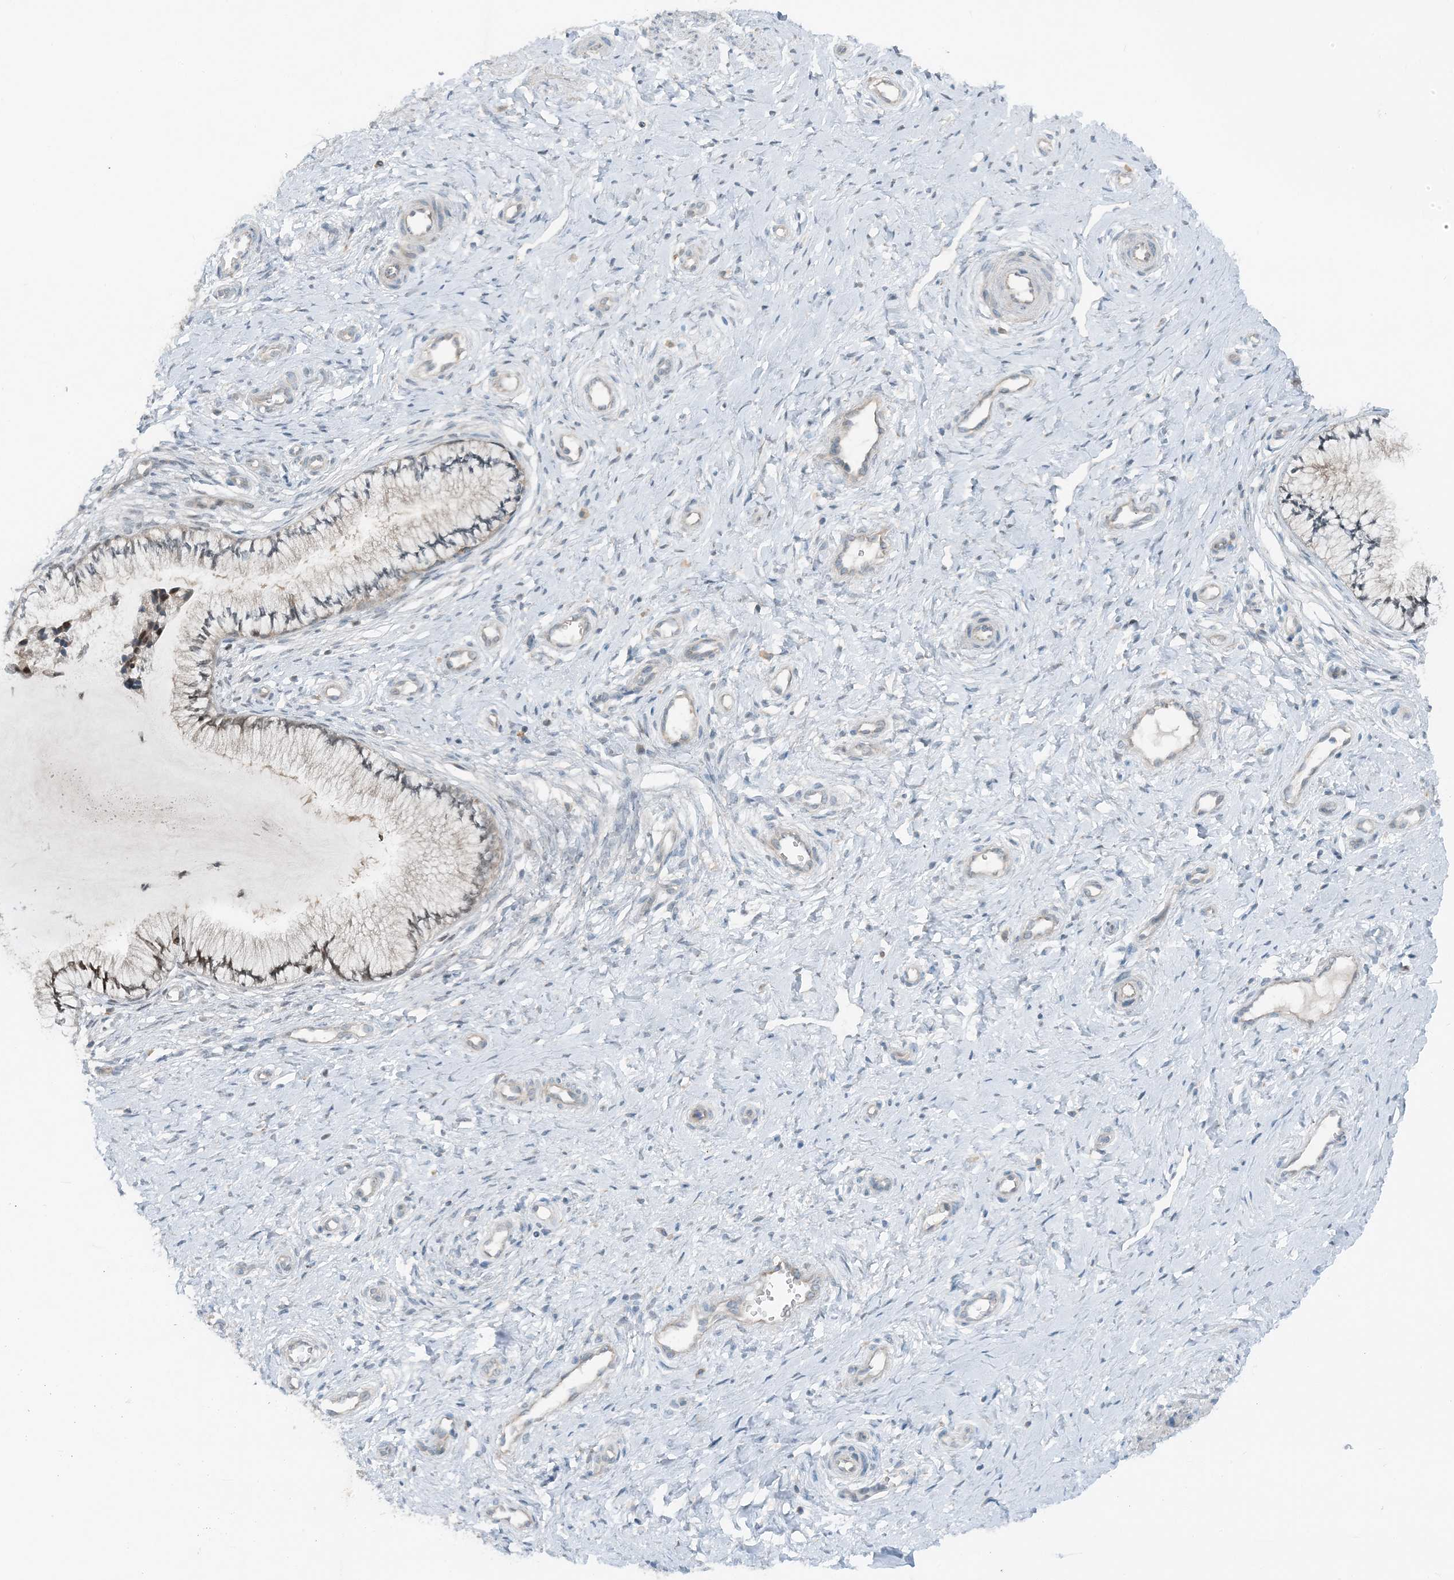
{"staining": {"intensity": "negative", "quantity": "none", "location": "none"}, "tissue": "cervix", "cell_type": "Glandular cells", "image_type": "normal", "snomed": [{"axis": "morphology", "description": "Normal tissue, NOS"}, {"axis": "topography", "description": "Cervix"}], "caption": "The histopathology image displays no staining of glandular cells in unremarkable cervix. The staining is performed using DAB (3,3'-diaminobenzidine) brown chromogen with nuclei counter-stained in using hematoxylin.", "gene": "MITD1", "patient": {"sex": "female", "age": 36}}